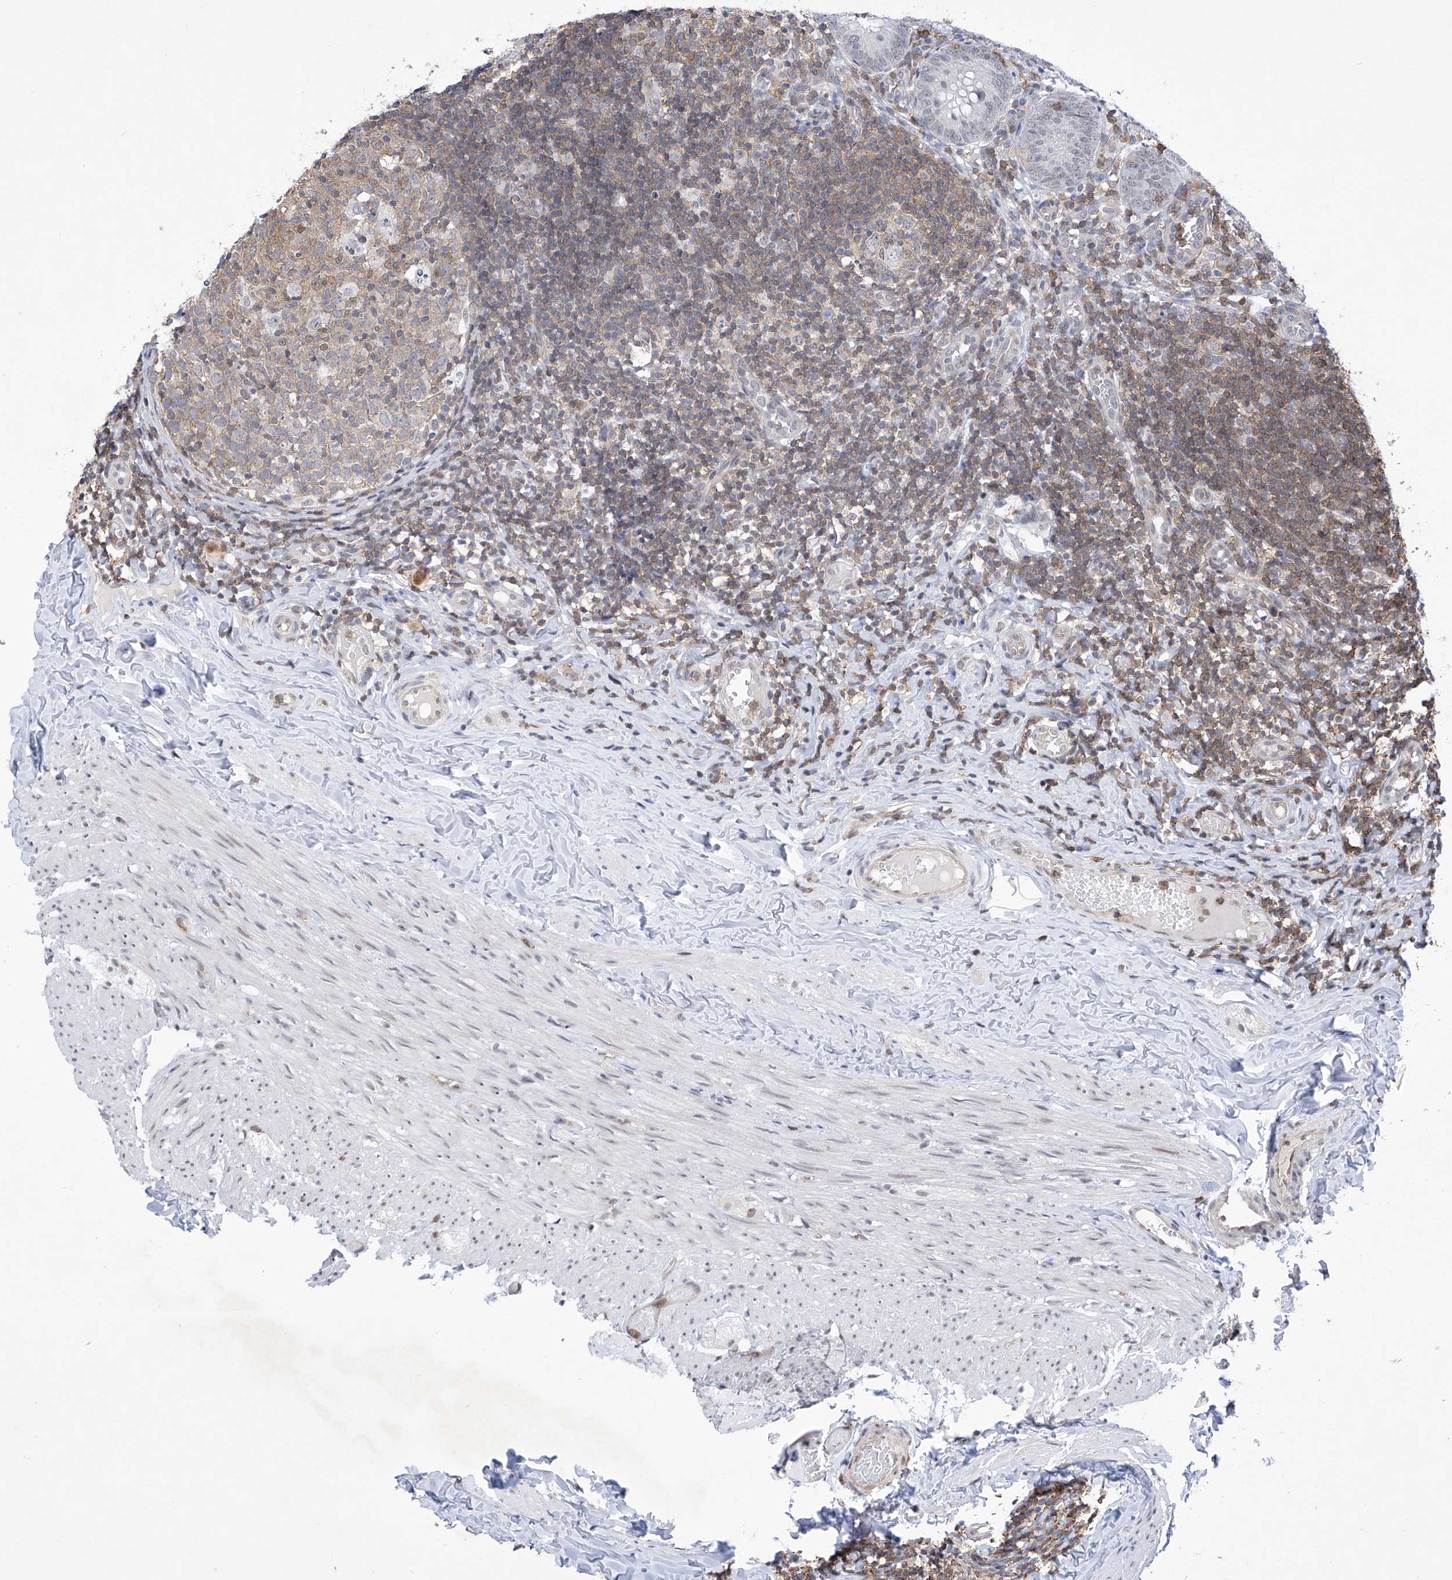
{"staining": {"intensity": "negative", "quantity": "none", "location": "none"}, "tissue": "appendix", "cell_type": "Glandular cells", "image_type": "normal", "snomed": [{"axis": "morphology", "description": "Normal tissue, NOS"}, {"axis": "topography", "description": "Appendix"}], "caption": "A high-resolution histopathology image shows IHC staining of normal appendix, which reveals no significant expression in glandular cells.", "gene": "MSL3", "patient": {"sex": "male", "age": 8}}